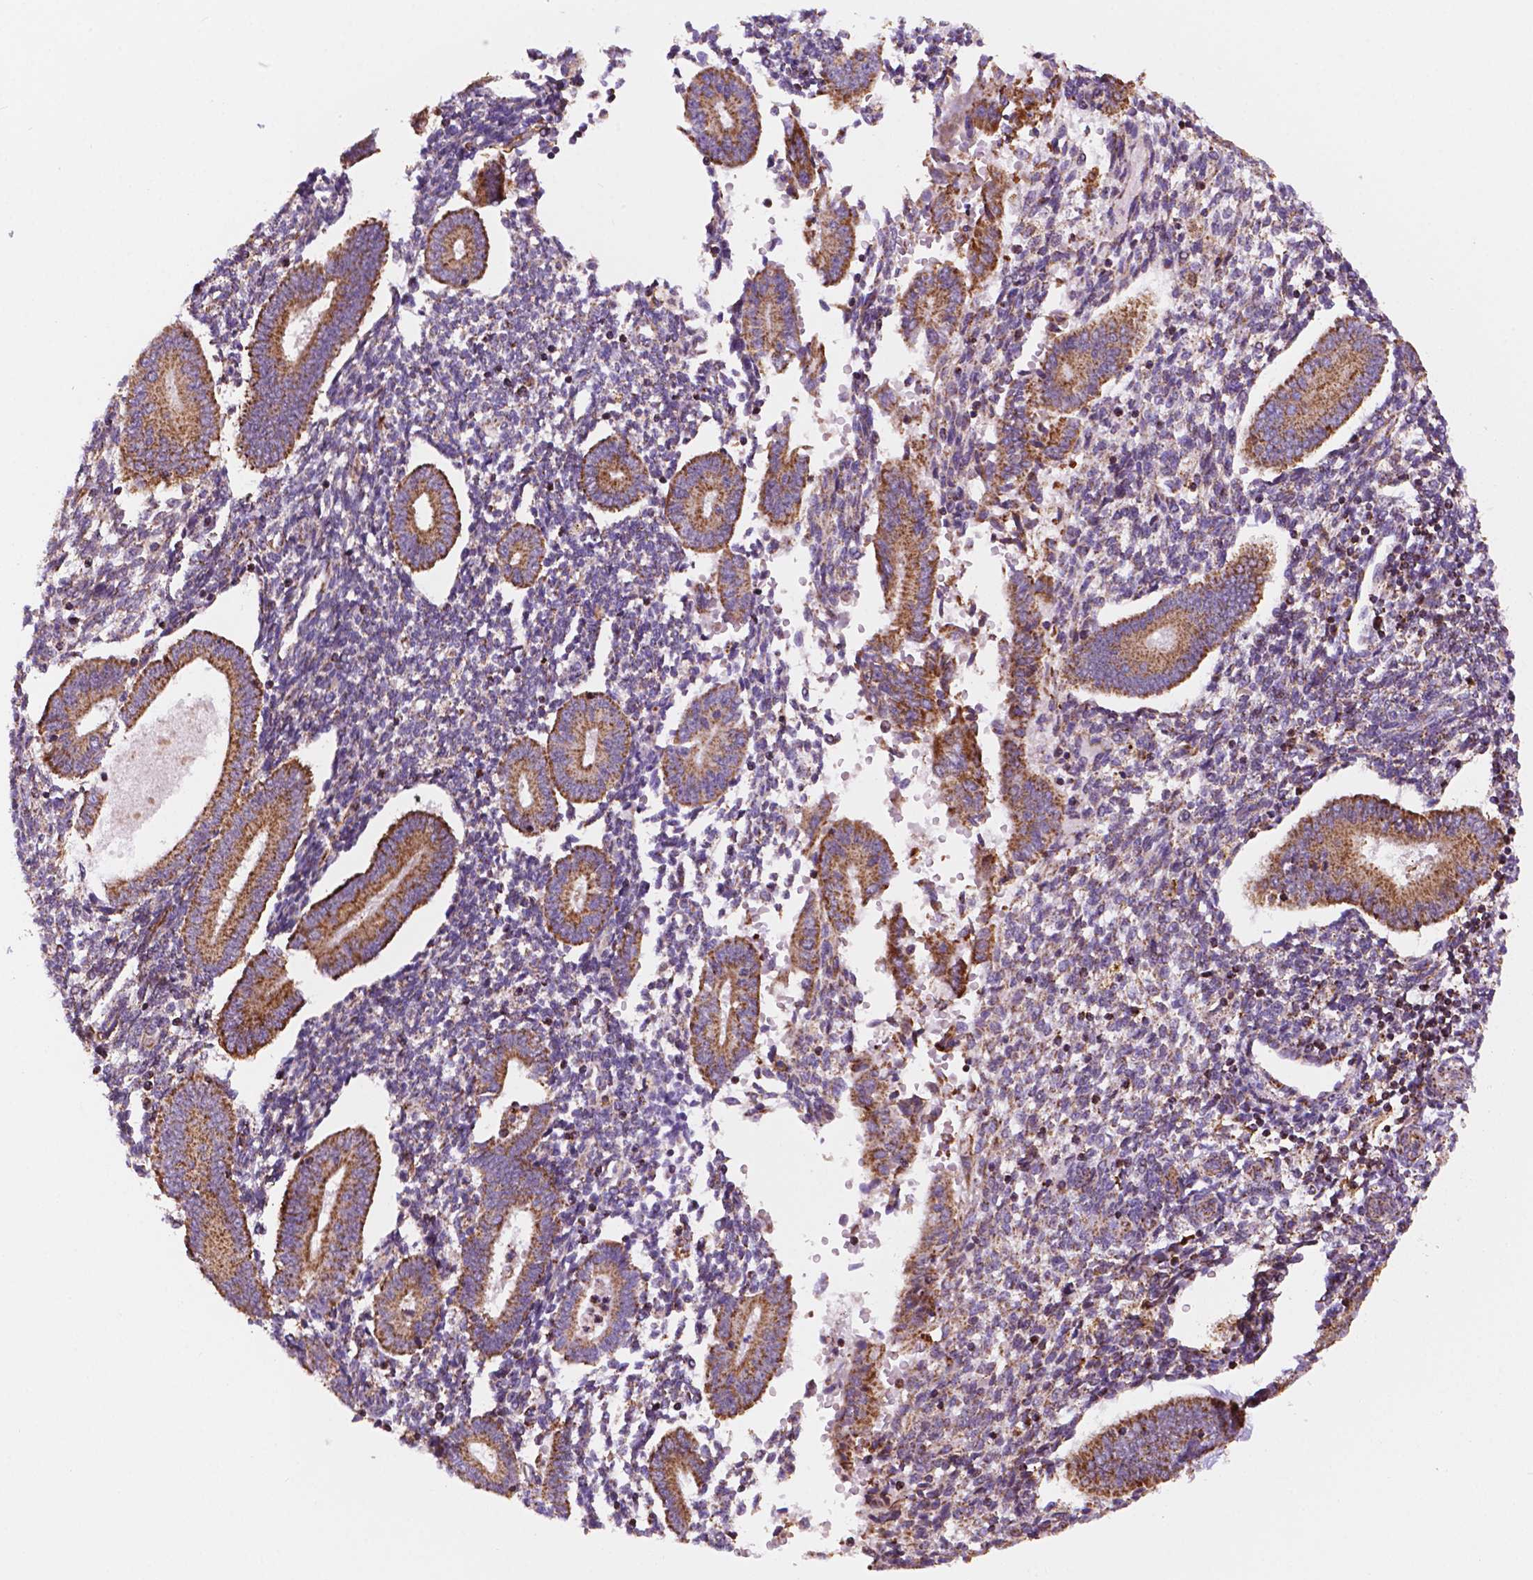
{"staining": {"intensity": "weak", "quantity": "25%-75%", "location": "cytoplasmic/membranous"}, "tissue": "endometrium", "cell_type": "Cells in endometrial stroma", "image_type": "normal", "snomed": [{"axis": "morphology", "description": "Normal tissue, NOS"}, {"axis": "topography", "description": "Endometrium"}], "caption": "Immunohistochemical staining of normal endometrium demonstrates low levels of weak cytoplasmic/membranous expression in about 25%-75% of cells in endometrial stroma. (brown staining indicates protein expression, while blue staining denotes nuclei).", "gene": "GEMIN4", "patient": {"sex": "female", "age": 40}}